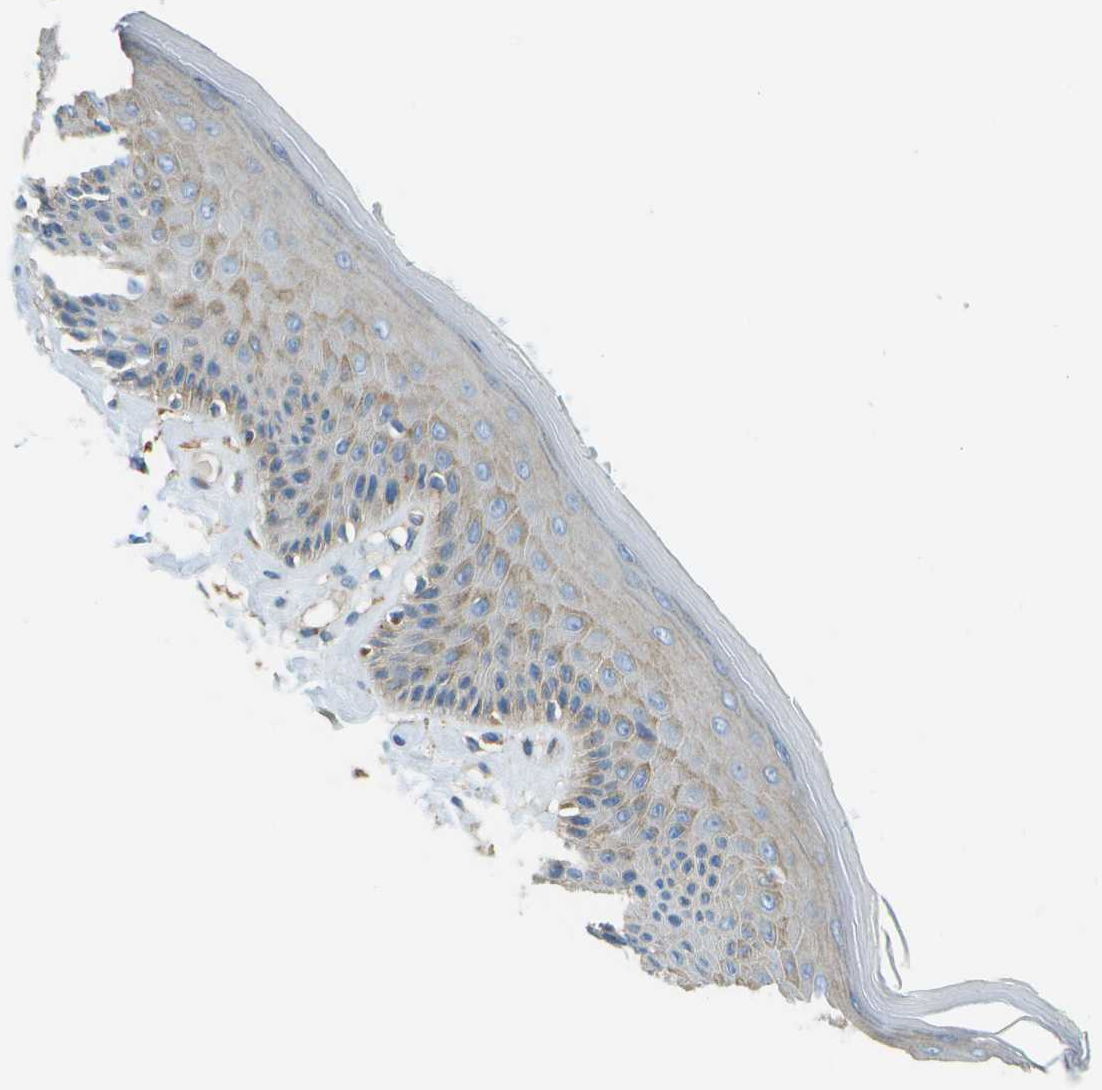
{"staining": {"intensity": "moderate", "quantity": "<25%", "location": "cytoplasmic/membranous"}, "tissue": "skin", "cell_type": "Epidermal cells", "image_type": "normal", "snomed": [{"axis": "morphology", "description": "Normal tissue, NOS"}, {"axis": "topography", "description": "Vulva"}], "caption": "Immunohistochemical staining of unremarkable human skin displays low levels of moderate cytoplasmic/membranous expression in about <25% of epidermal cells.", "gene": "CLTC", "patient": {"sex": "female", "age": 73}}